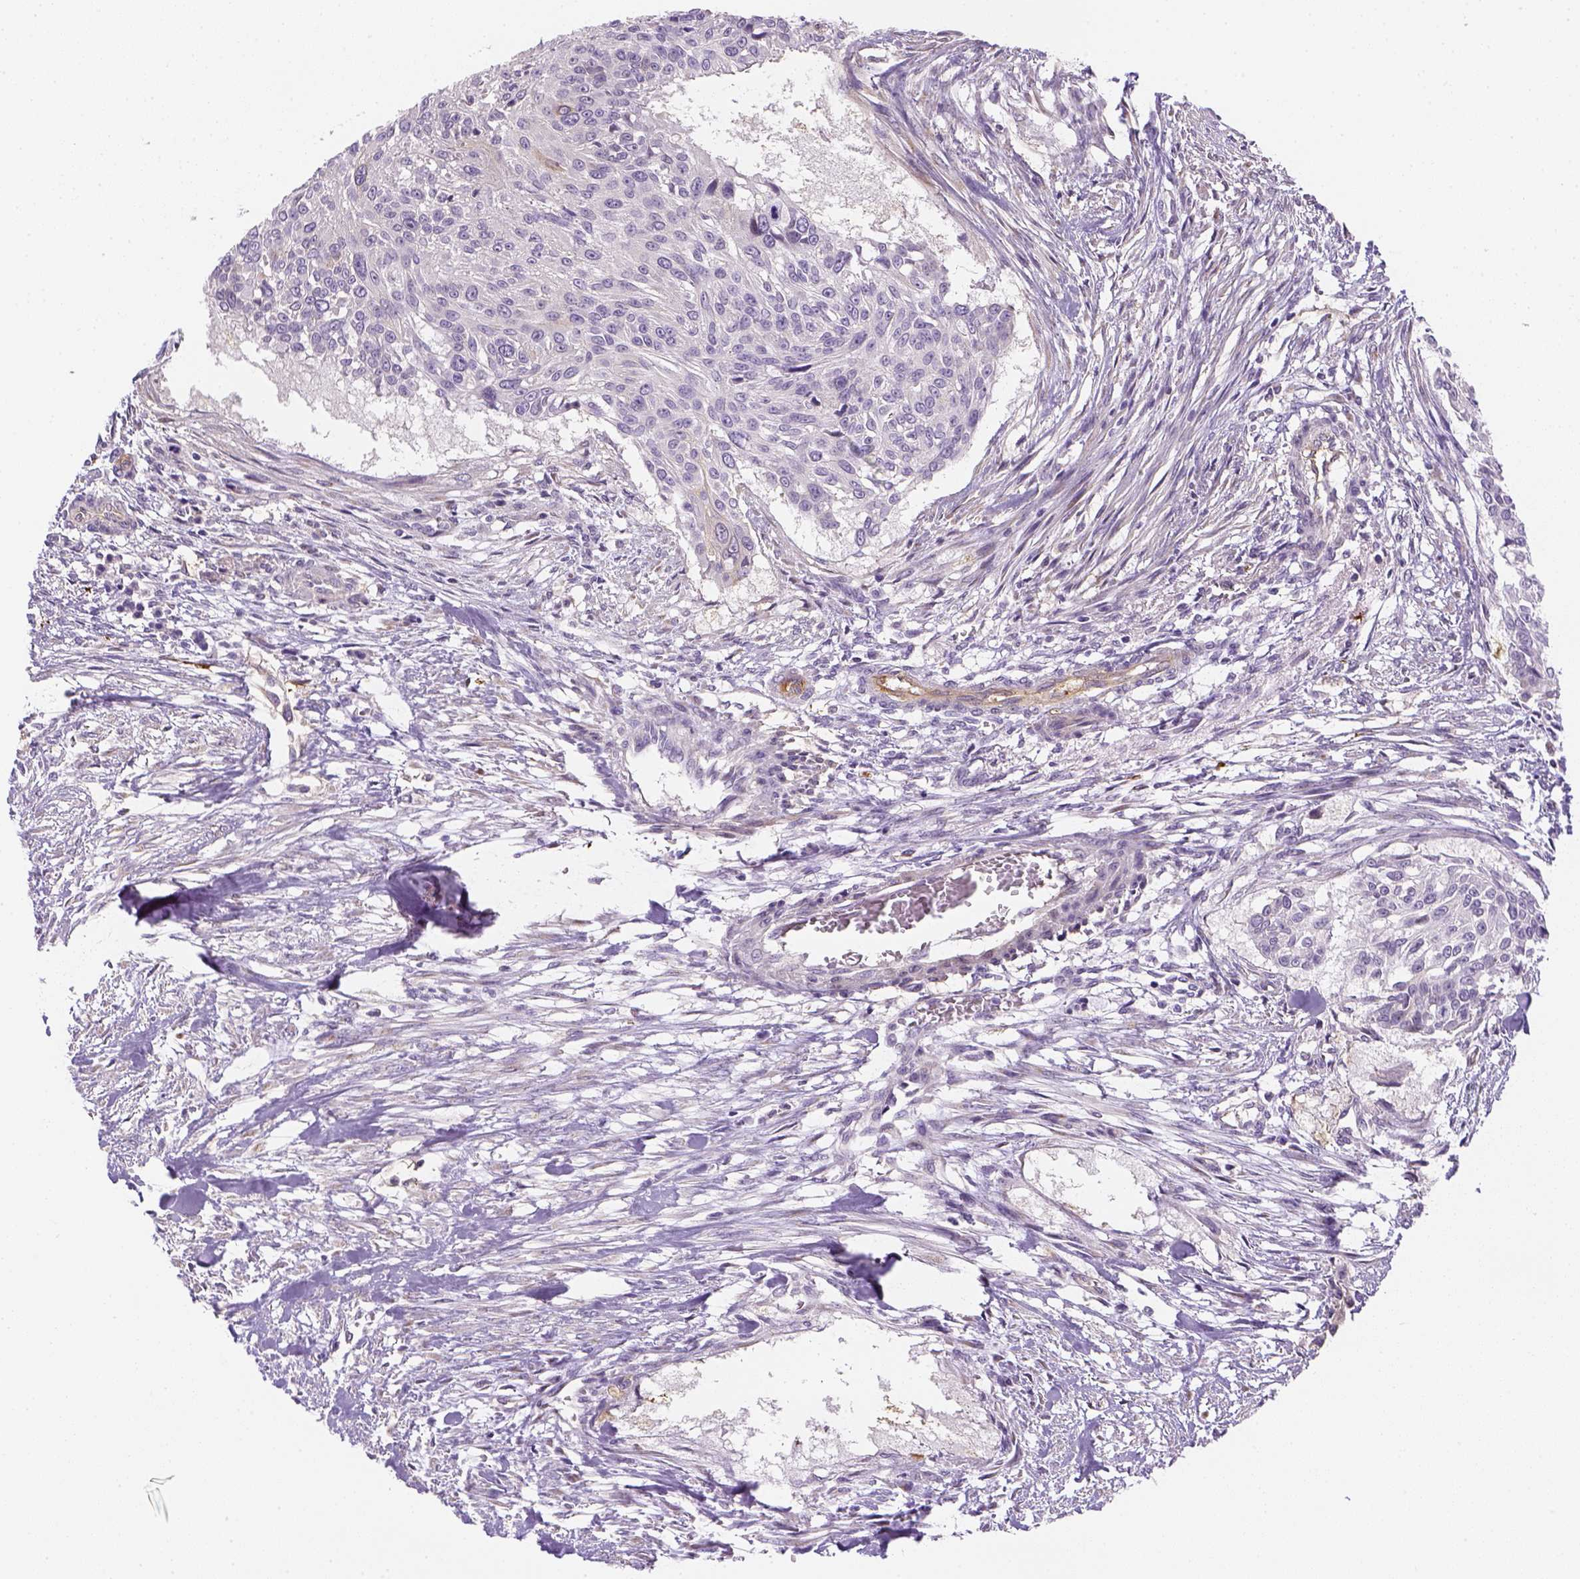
{"staining": {"intensity": "negative", "quantity": "none", "location": "none"}, "tissue": "urothelial cancer", "cell_type": "Tumor cells", "image_type": "cancer", "snomed": [{"axis": "morphology", "description": "Urothelial carcinoma, NOS"}, {"axis": "topography", "description": "Urinary bladder"}], "caption": "Immunohistochemistry (IHC) micrograph of neoplastic tissue: human urothelial cancer stained with DAB (3,3'-diaminobenzidine) reveals no significant protein staining in tumor cells. (DAB (3,3'-diaminobenzidine) immunohistochemistry (IHC) visualized using brightfield microscopy, high magnification).", "gene": "CACNB1", "patient": {"sex": "male", "age": 55}}